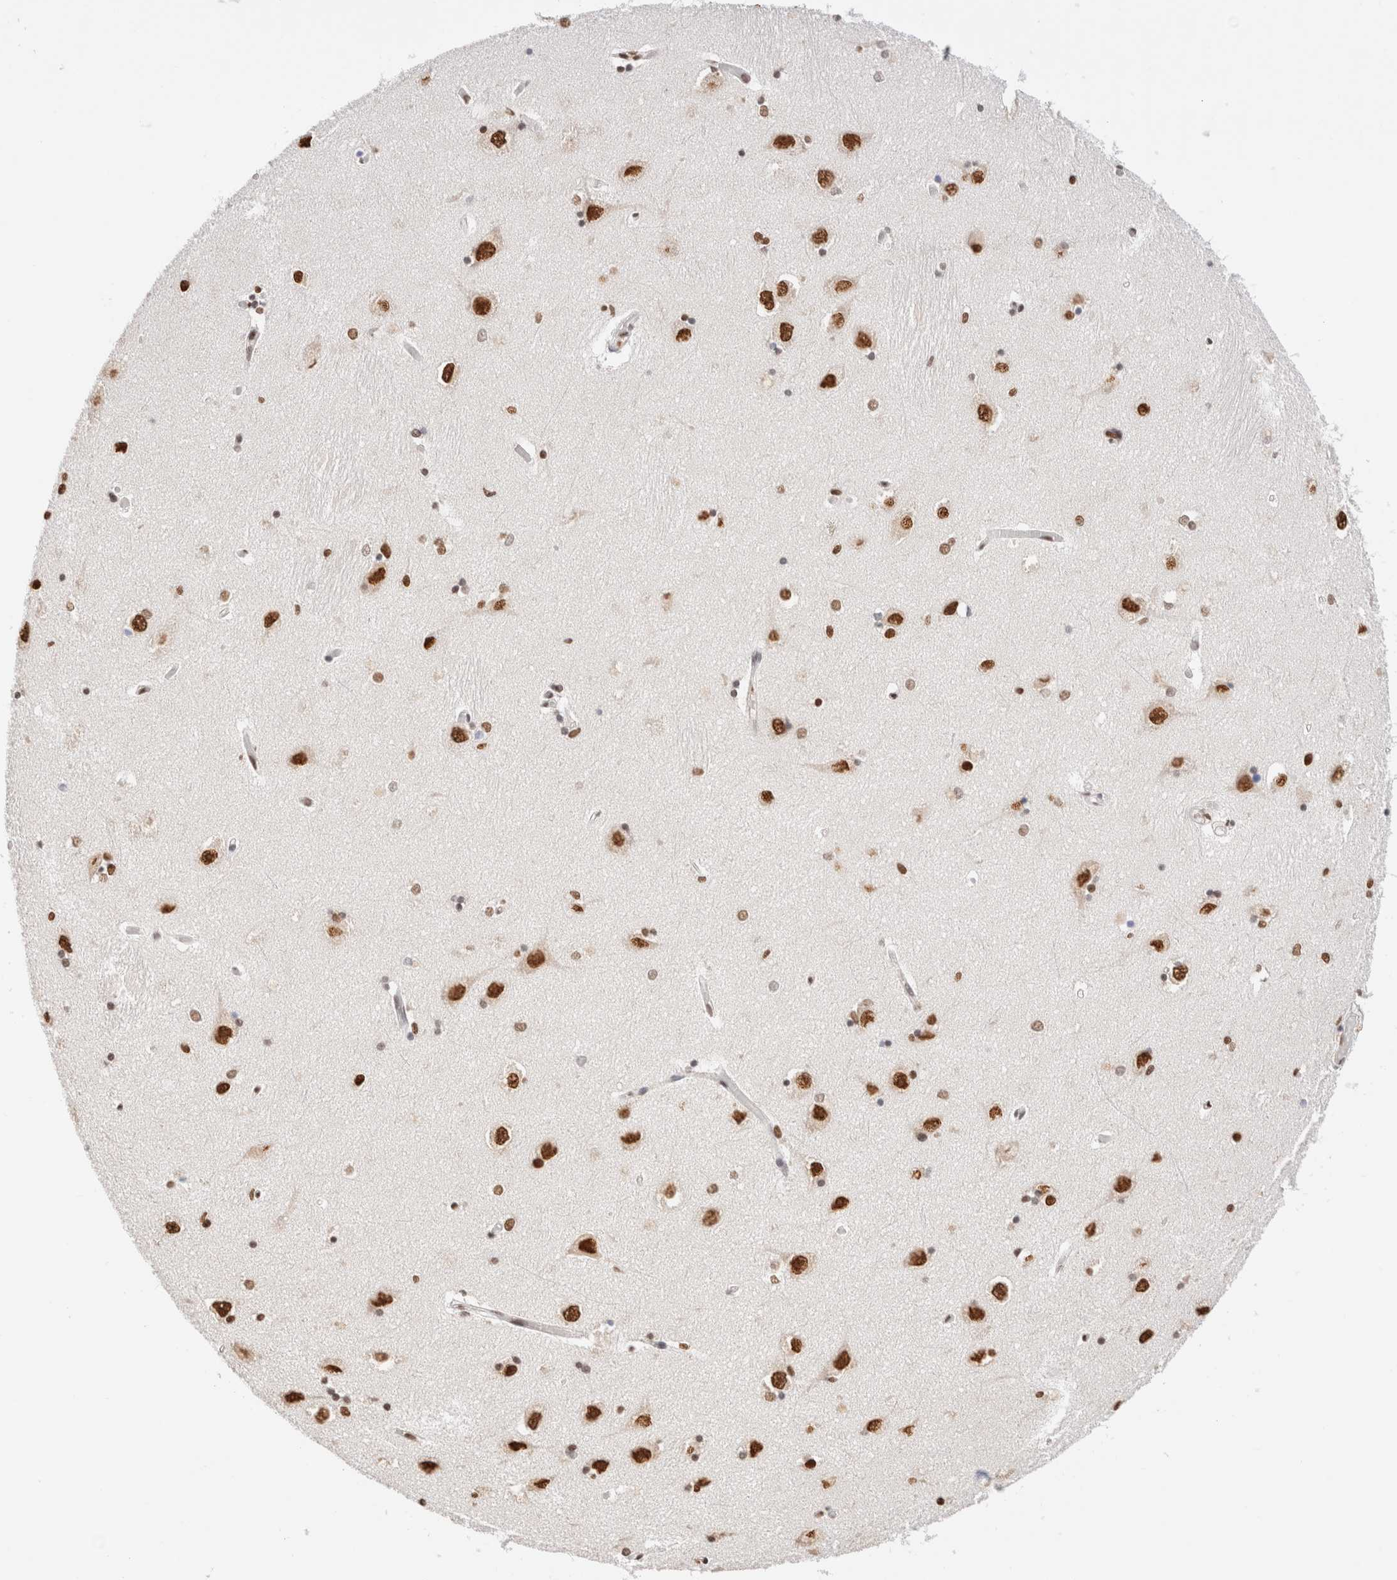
{"staining": {"intensity": "moderate", "quantity": "25%-75%", "location": "nuclear"}, "tissue": "hippocampus", "cell_type": "Glial cells", "image_type": "normal", "snomed": [{"axis": "morphology", "description": "Normal tissue, NOS"}, {"axis": "topography", "description": "Hippocampus"}], "caption": "Protein staining by IHC shows moderate nuclear positivity in about 25%-75% of glial cells in unremarkable hippocampus.", "gene": "SUPT3H", "patient": {"sex": "male", "age": 45}}